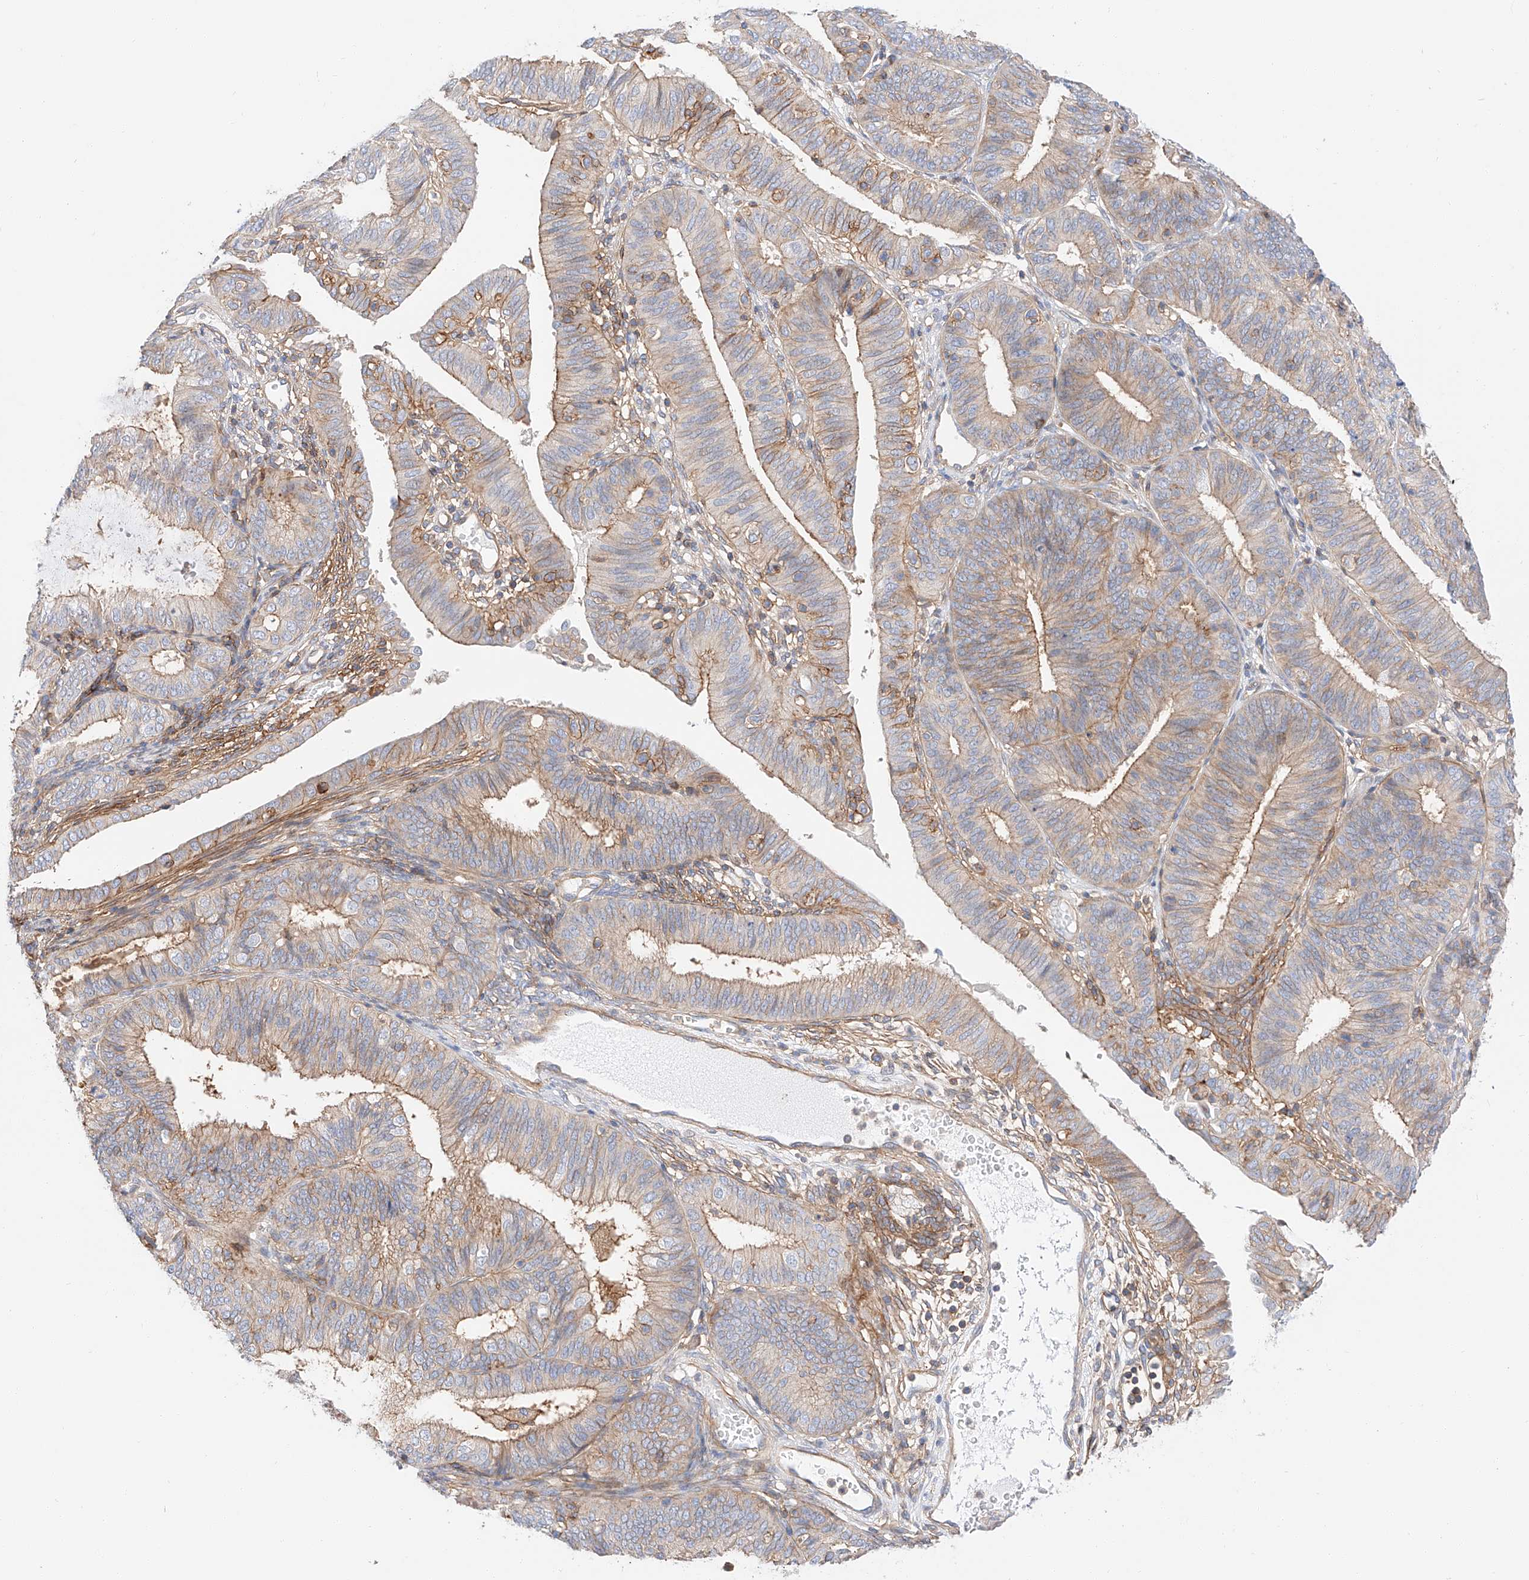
{"staining": {"intensity": "moderate", "quantity": "<25%", "location": "cytoplasmic/membranous"}, "tissue": "endometrial cancer", "cell_type": "Tumor cells", "image_type": "cancer", "snomed": [{"axis": "morphology", "description": "Adenocarcinoma, NOS"}, {"axis": "topography", "description": "Endometrium"}], "caption": "IHC staining of endometrial adenocarcinoma, which demonstrates low levels of moderate cytoplasmic/membranous staining in about <25% of tumor cells indicating moderate cytoplasmic/membranous protein positivity. The staining was performed using DAB (brown) for protein detection and nuclei were counterstained in hematoxylin (blue).", "gene": "HAUS4", "patient": {"sex": "female", "age": 51}}